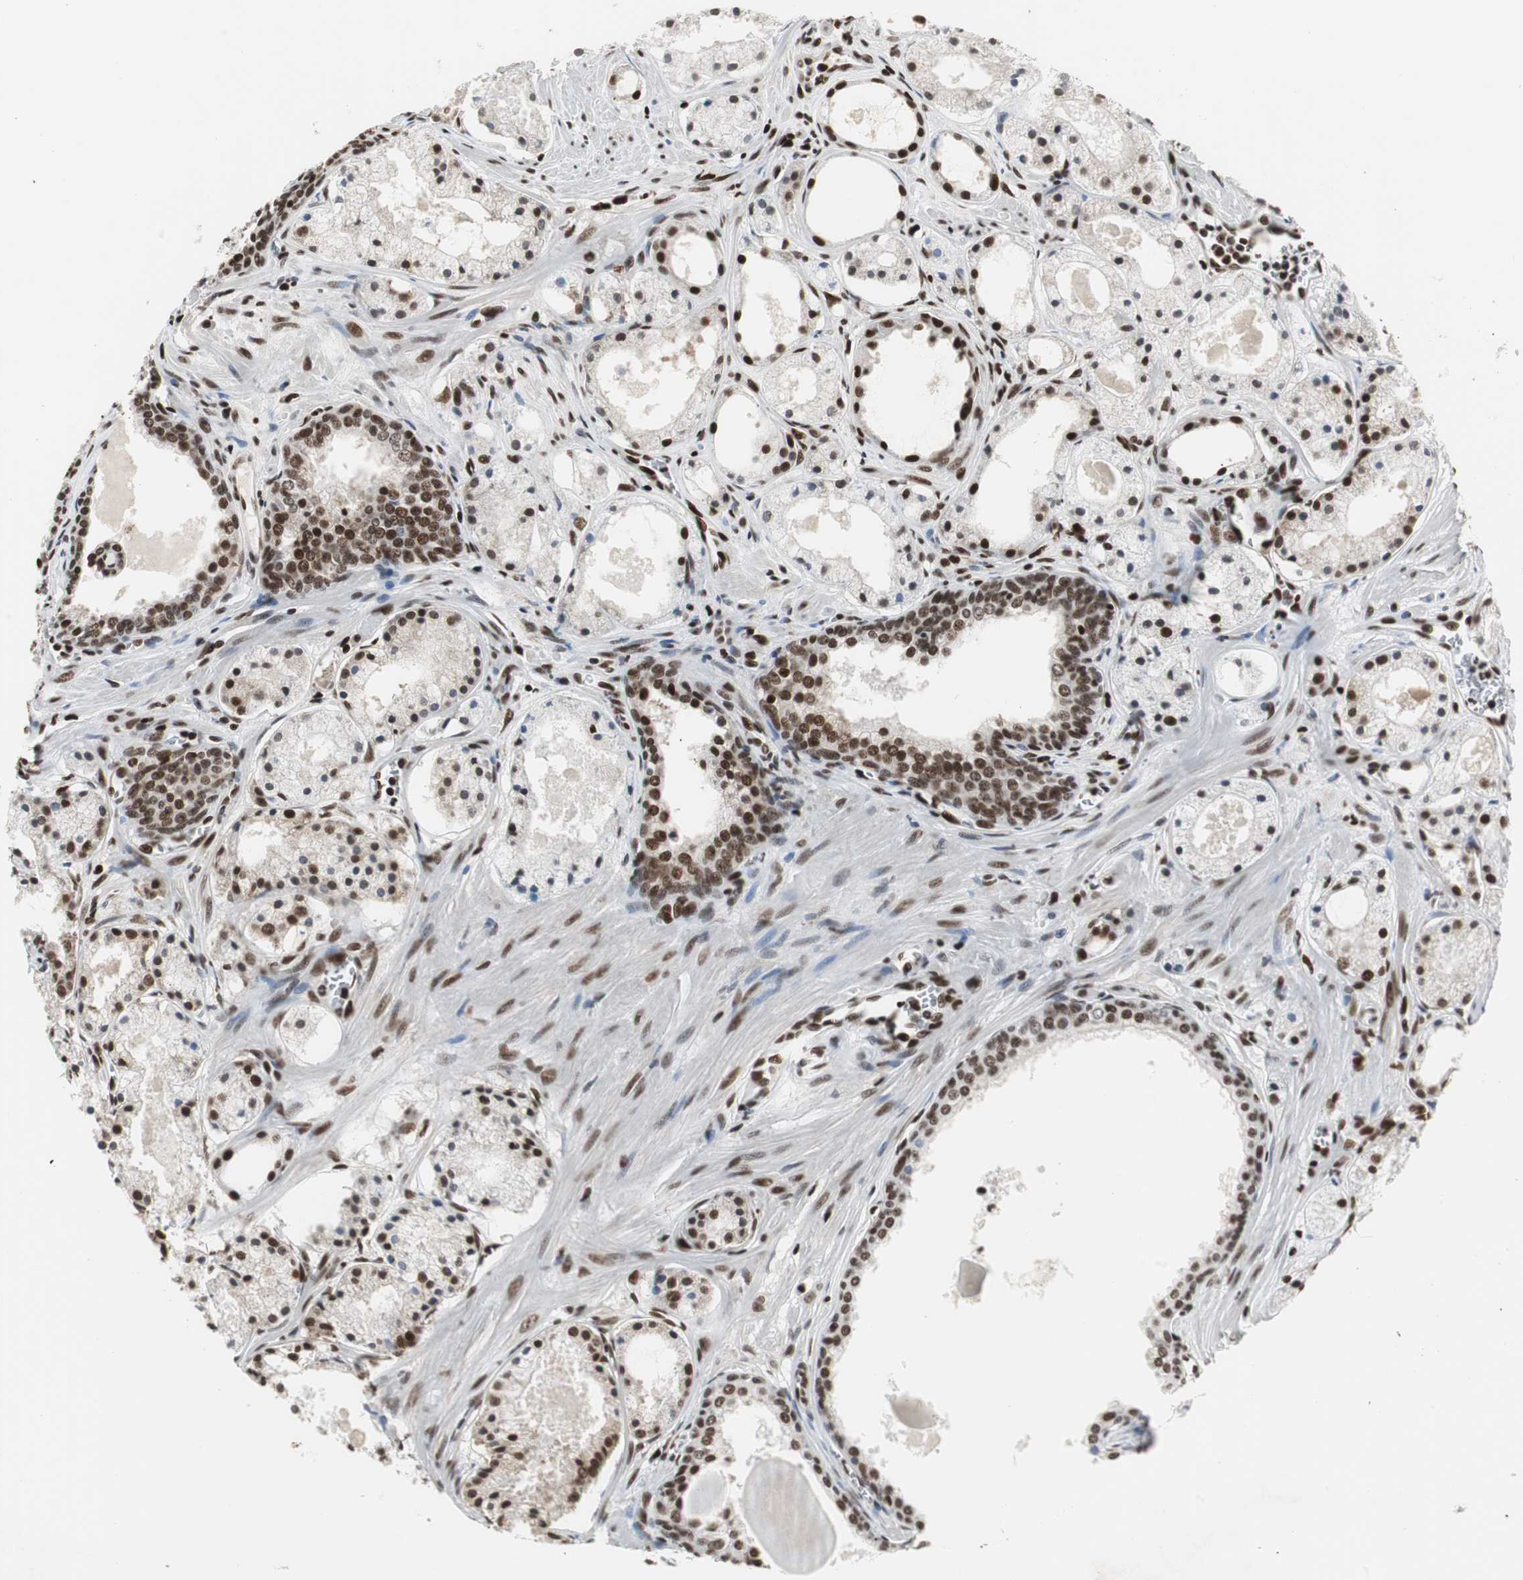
{"staining": {"intensity": "strong", "quantity": ">75%", "location": "cytoplasmic/membranous,nuclear"}, "tissue": "prostate cancer", "cell_type": "Tumor cells", "image_type": "cancer", "snomed": [{"axis": "morphology", "description": "Adenocarcinoma, Low grade"}, {"axis": "topography", "description": "Prostate"}], "caption": "The micrograph shows staining of prostate cancer, revealing strong cytoplasmic/membranous and nuclear protein positivity (brown color) within tumor cells. The staining was performed using DAB, with brown indicating positive protein expression. Nuclei are stained blue with hematoxylin.", "gene": "MTA2", "patient": {"sex": "male", "age": 57}}